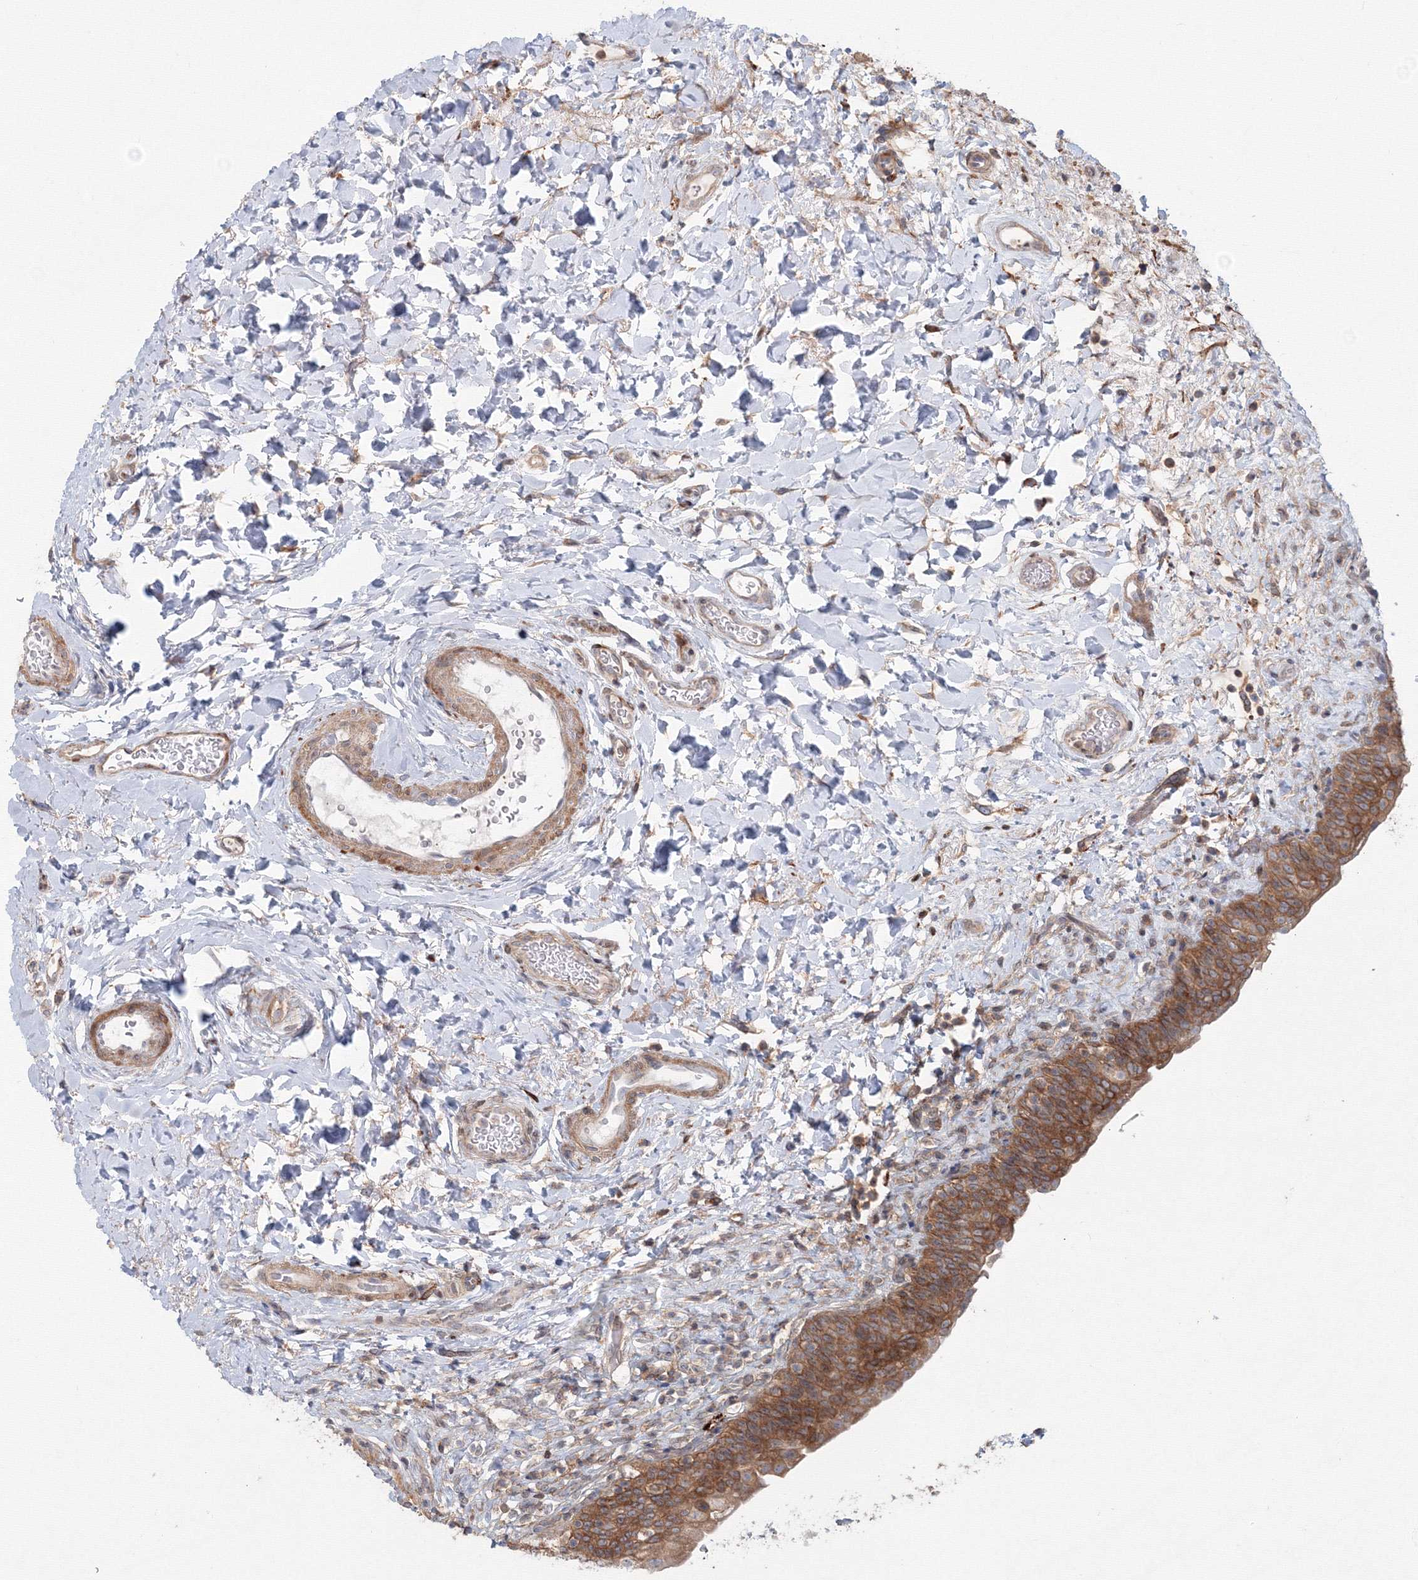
{"staining": {"intensity": "moderate", "quantity": ">75%", "location": "cytoplasmic/membranous"}, "tissue": "urinary bladder", "cell_type": "Urothelial cells", "image_type": "normal", "snomed": [{"axis": "morphology", "description": "Normal tissue, NOS"}, {"axis": "topography", "description": "Urinary bladder"}], "caption": "Protein expression analysis of normal urinary bladder displays moderate cytoplasmic/membranous staining in about >75% of urothelial cells.", "gene": "SH3PXD2A", "patient": {"sex": "male", "age": 83}}